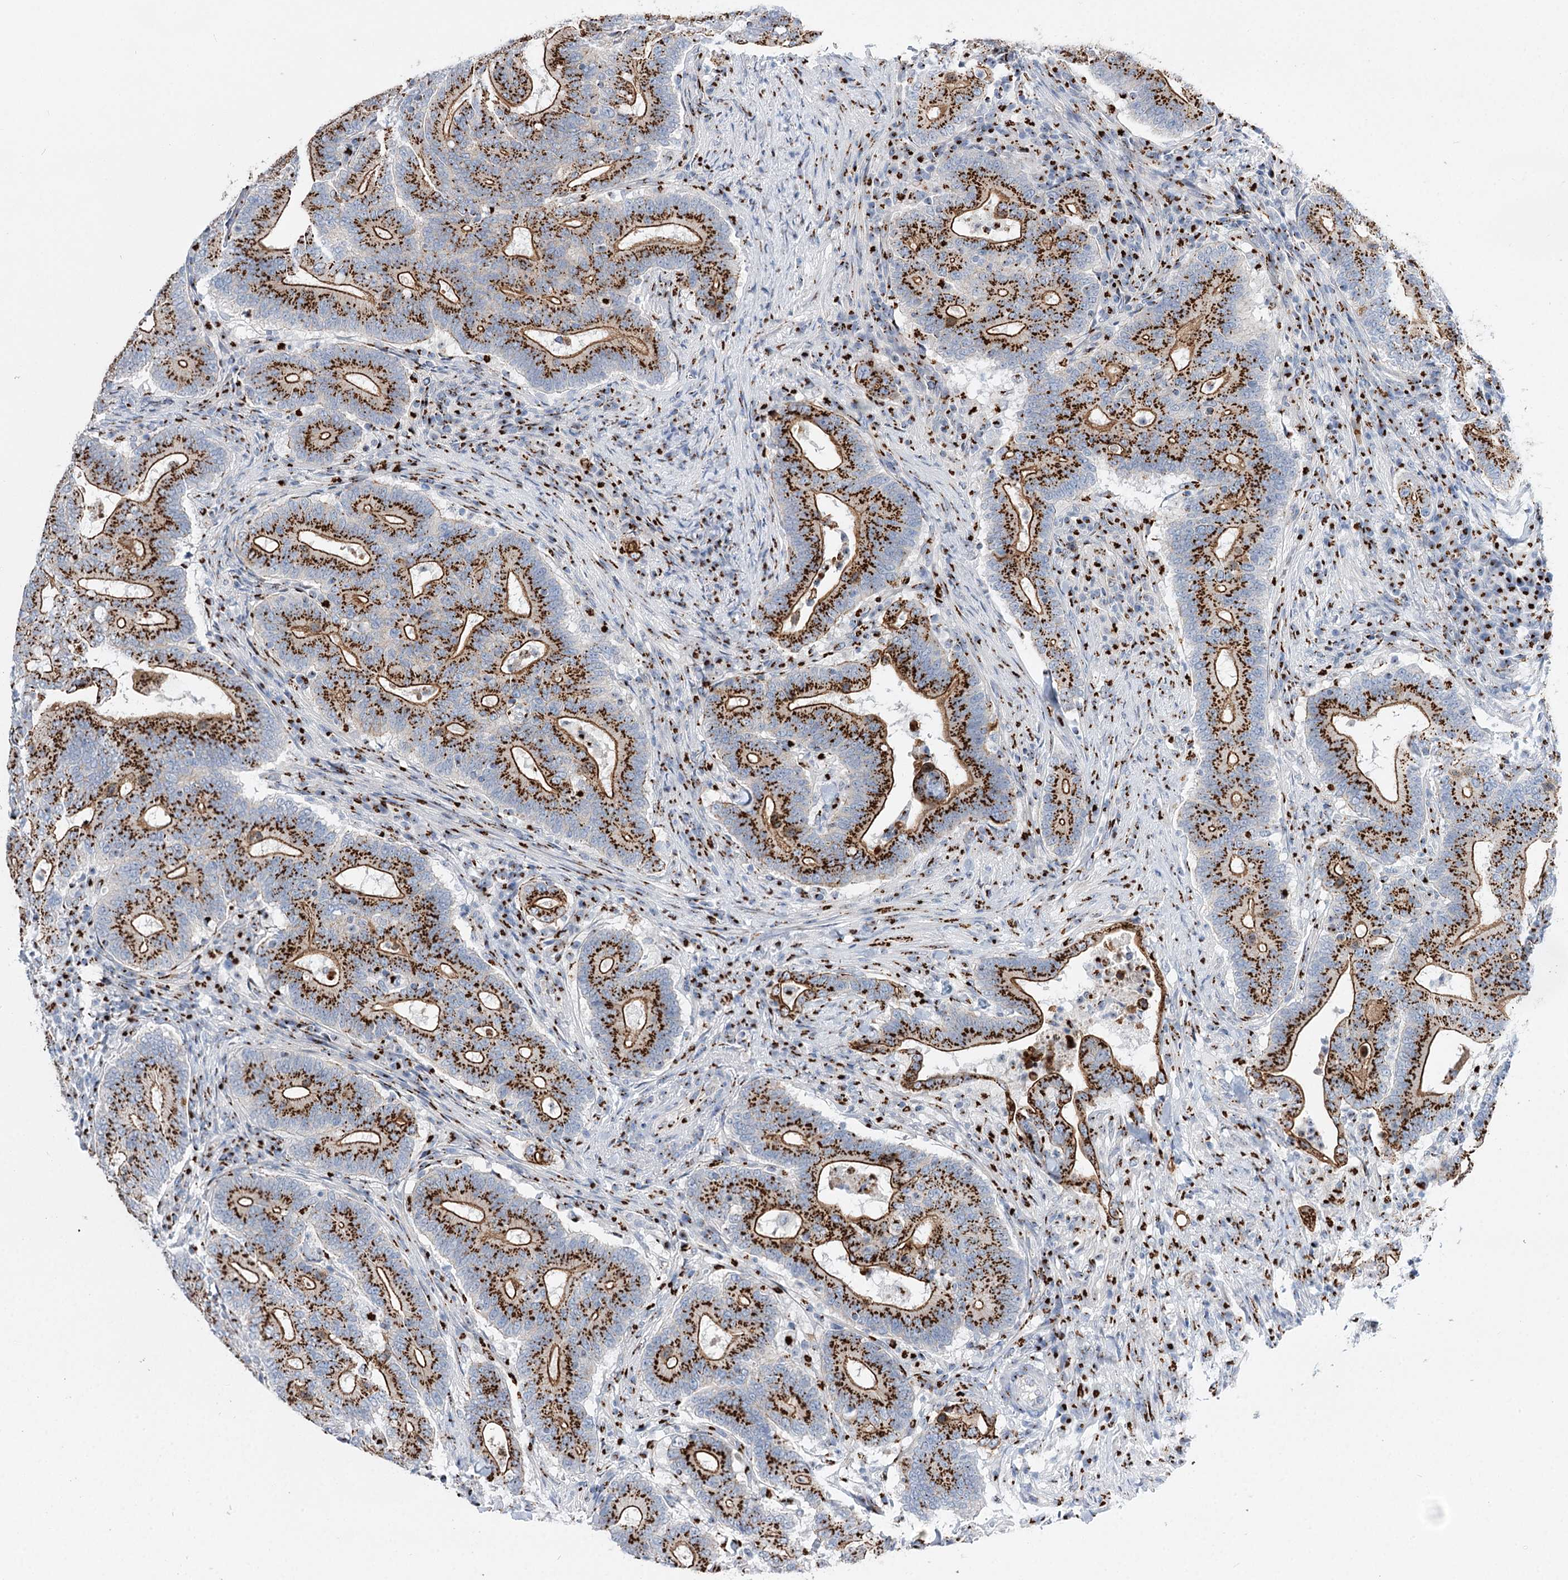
{"staining": {"intensity": "strong", "quantity": ">75%", "location": "cytoplasmic/membranous"}, "tissue": "colorectal cancer", "cell_type": "Tumor cells", "image_type": "cancer", "snomed": [{"axis": "morphology", "description": "Adenocarcinoma, NOS"}, {"axis": "topography", "description": "Colon"}], "caption": "Immunohistochemistry (IHC) photomicrograph of human adenocarcinoma (colorectal) stained for a protein (brown), which demonstrates high levels of strong cytoplasmic/membranous staining in approximately >75% of tumor cells.", "gene": "TMEM165", "patient": {"sex": "female", "age": 66}}